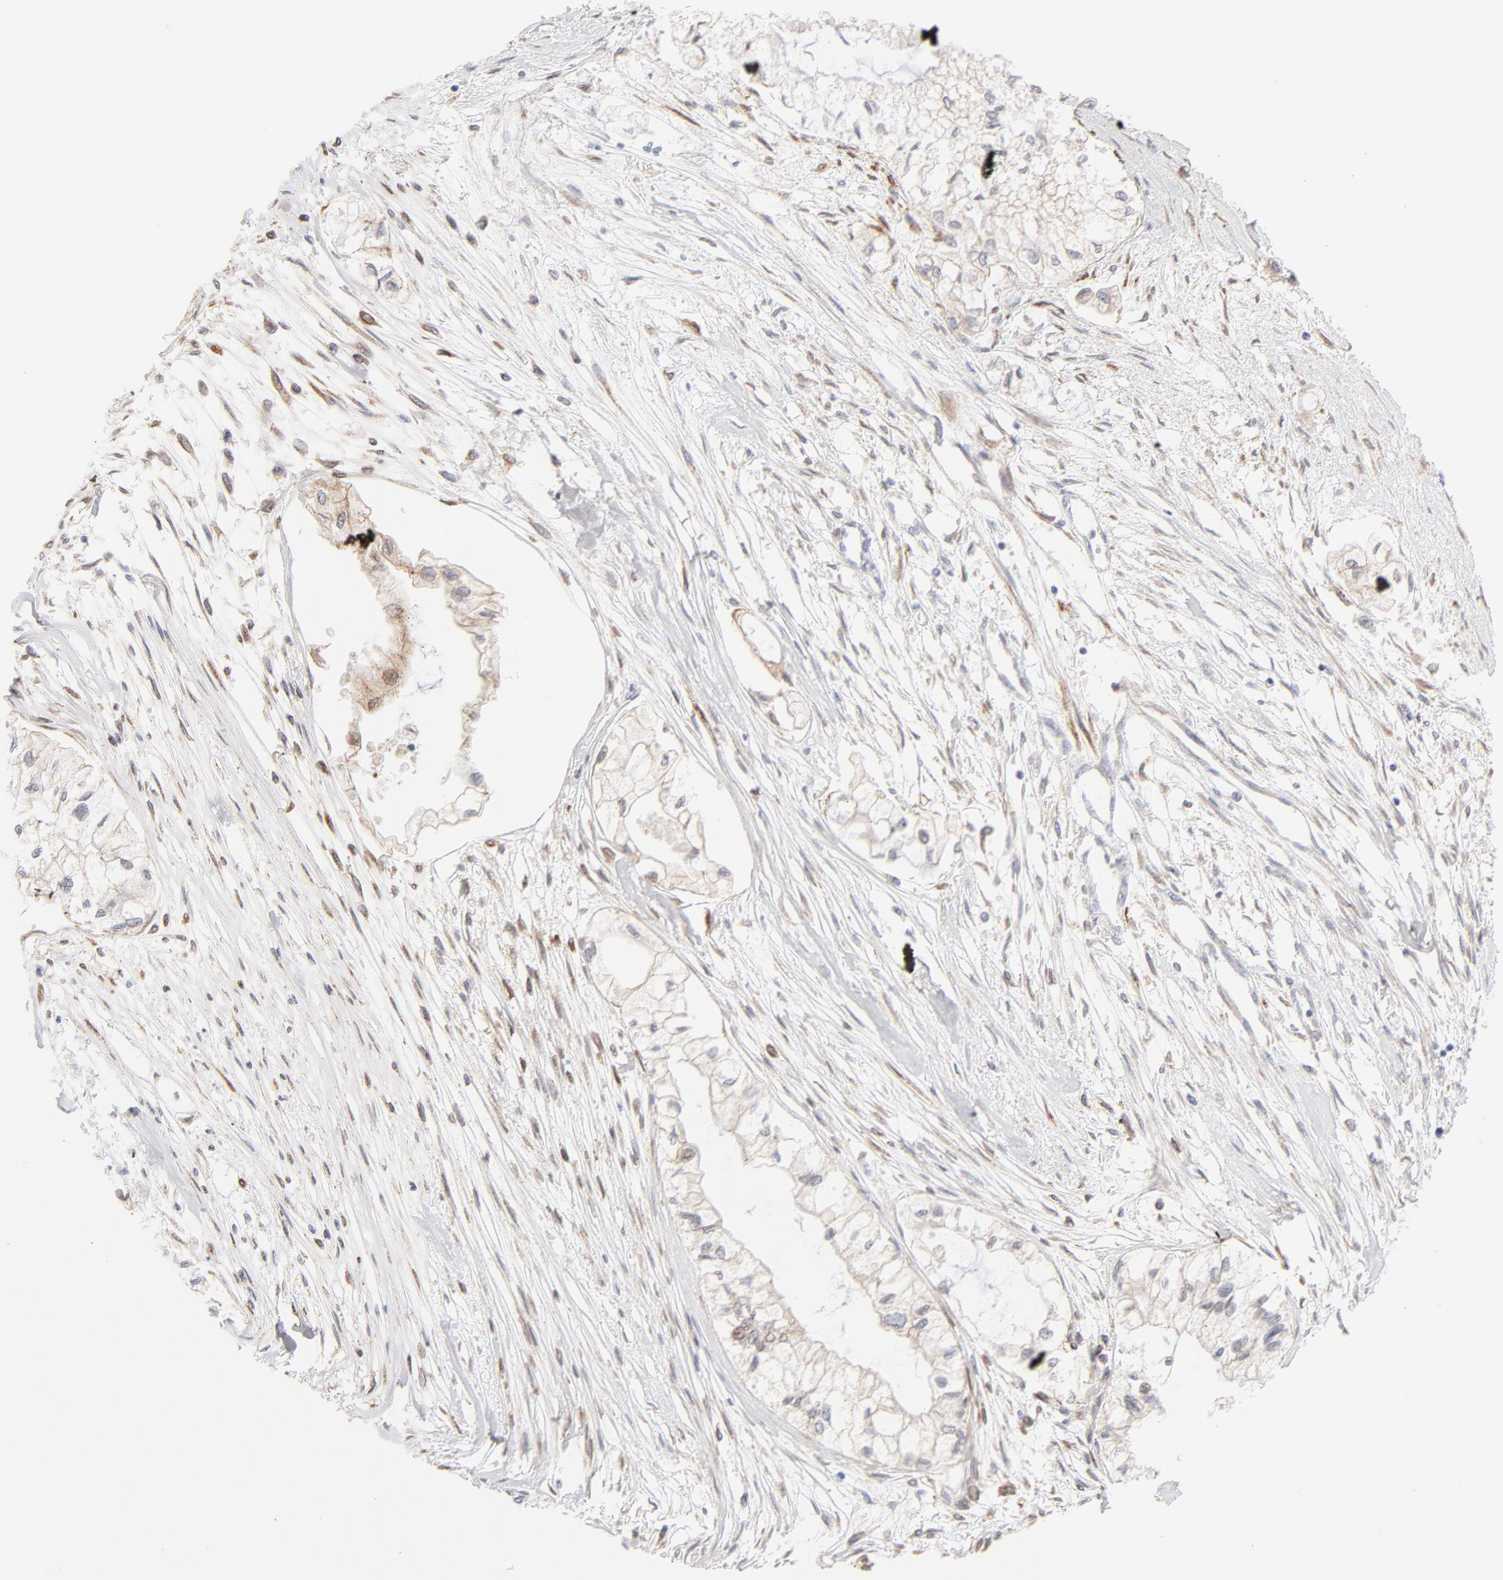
{"staining": {"intensity": "weak", "quantity": ">75%", "location": "cytoplasmic/membranous"}, "tissue": "pancreatic cancer", "cell_type": "Tumor cells", "image_type": "cancer", "snomed": [{"axis": "morphology", "description": "Adenocarcinoma, NOS"}, {"axis": "topography", "description": "Pancreas"}], "caption": "Immunohistochemistry photomicrograph of human pancreatic adenocarcinoma stained for a protein (brown), which exhibits low levels of weak cytoplasmic/membranous expression in about >75% of tumor cells.", "gene": "RPS6KA1", "patient": {"sex": "male", "age": 79}}